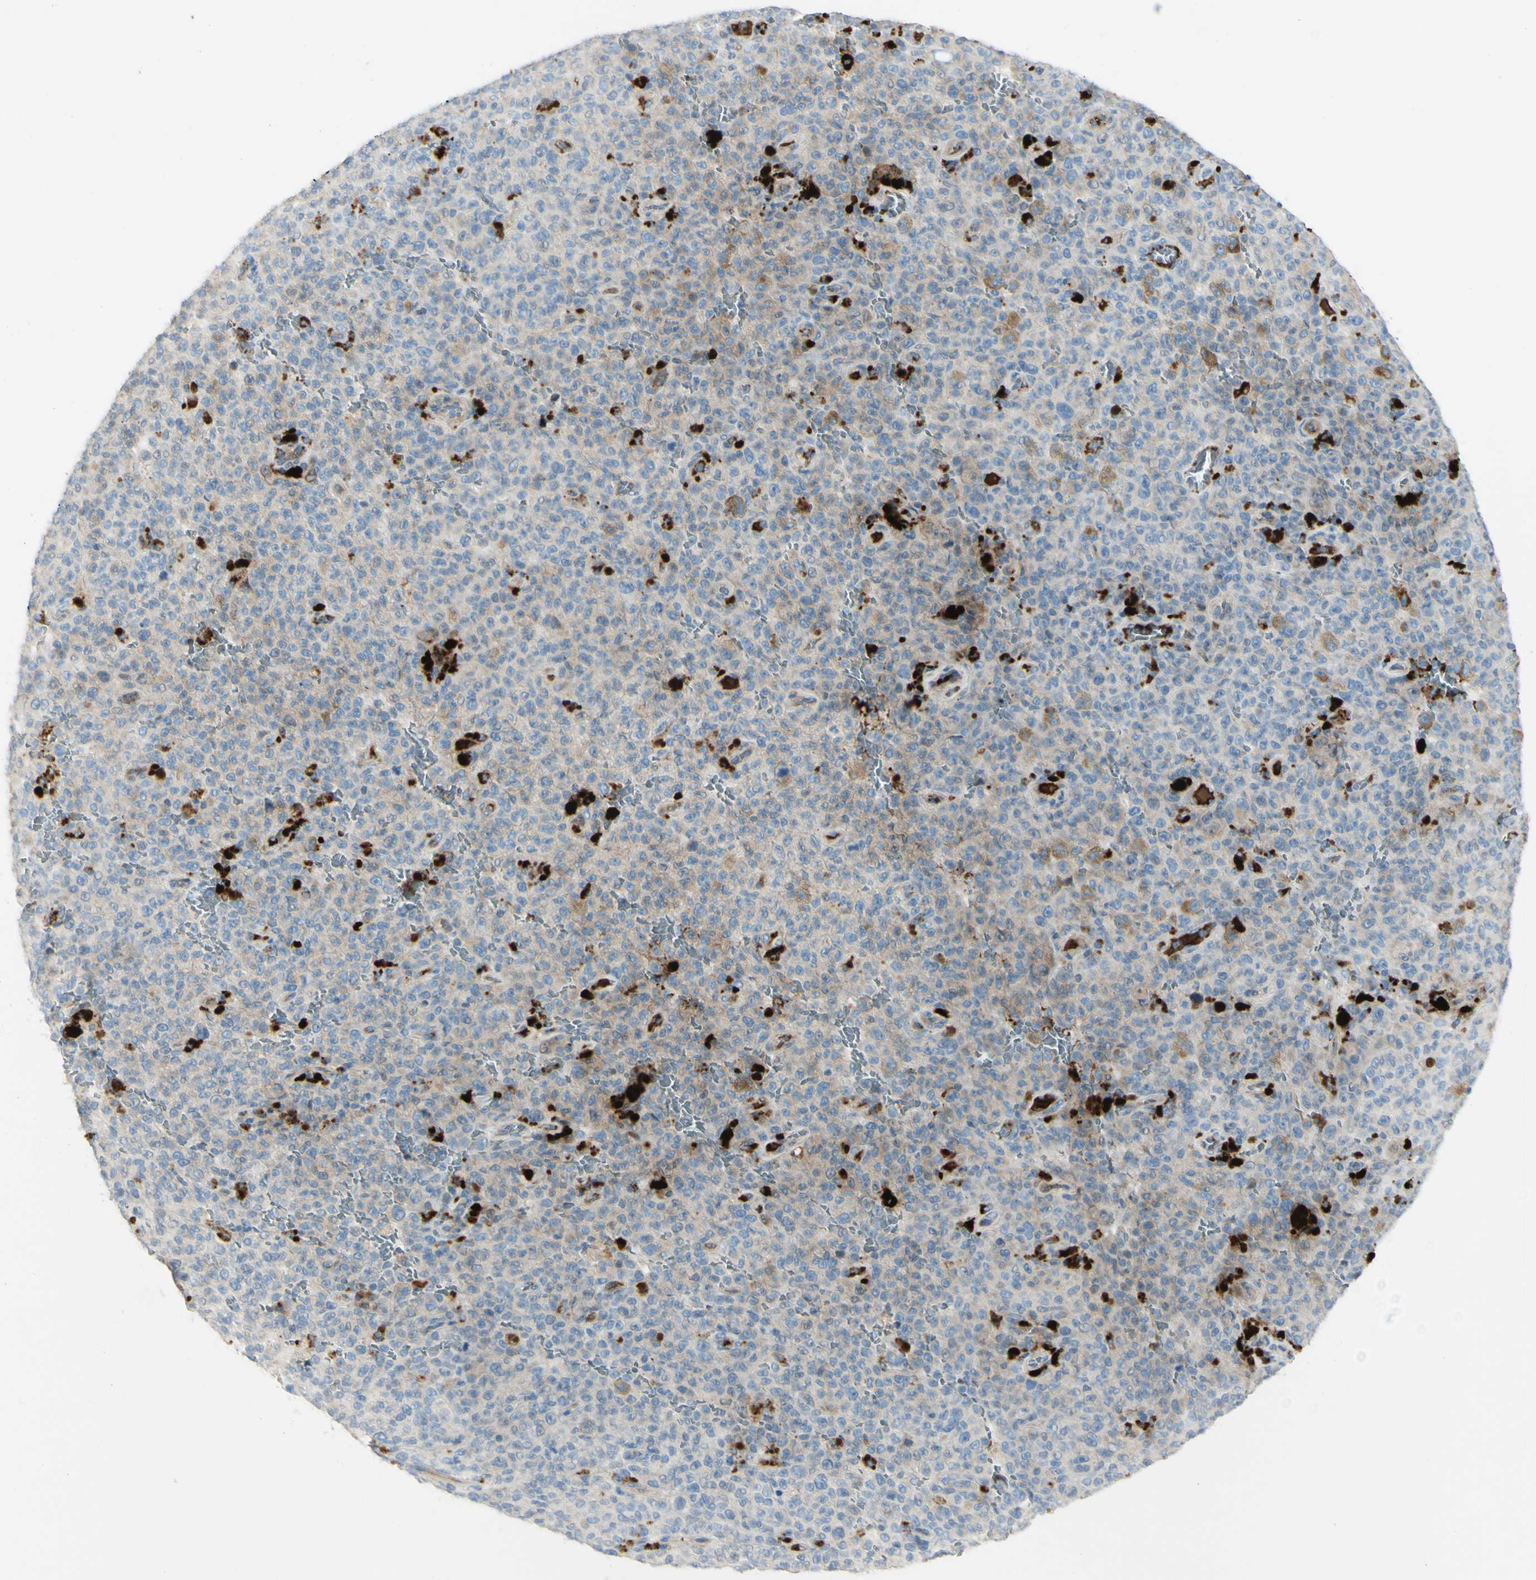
{"staining": {"intensity": "weak", "quantity": "<25%", "location": "cytoplasmic/membranous"}, "tissue": "melanoma", "cell_type": "Tumor cells", "image_type": "cancer", "snomed": [{"axis": "morphology", "description": "Malignant melanoma, NOS"}, {"axis": "topography", "description": "Skin"}], "caption": "Immunohistochemical staining of human malignant melanoma demonstrates no significant expression in tumor cells.", "gene": "GAN", "patient": {"sex": "female", "age": 82}}